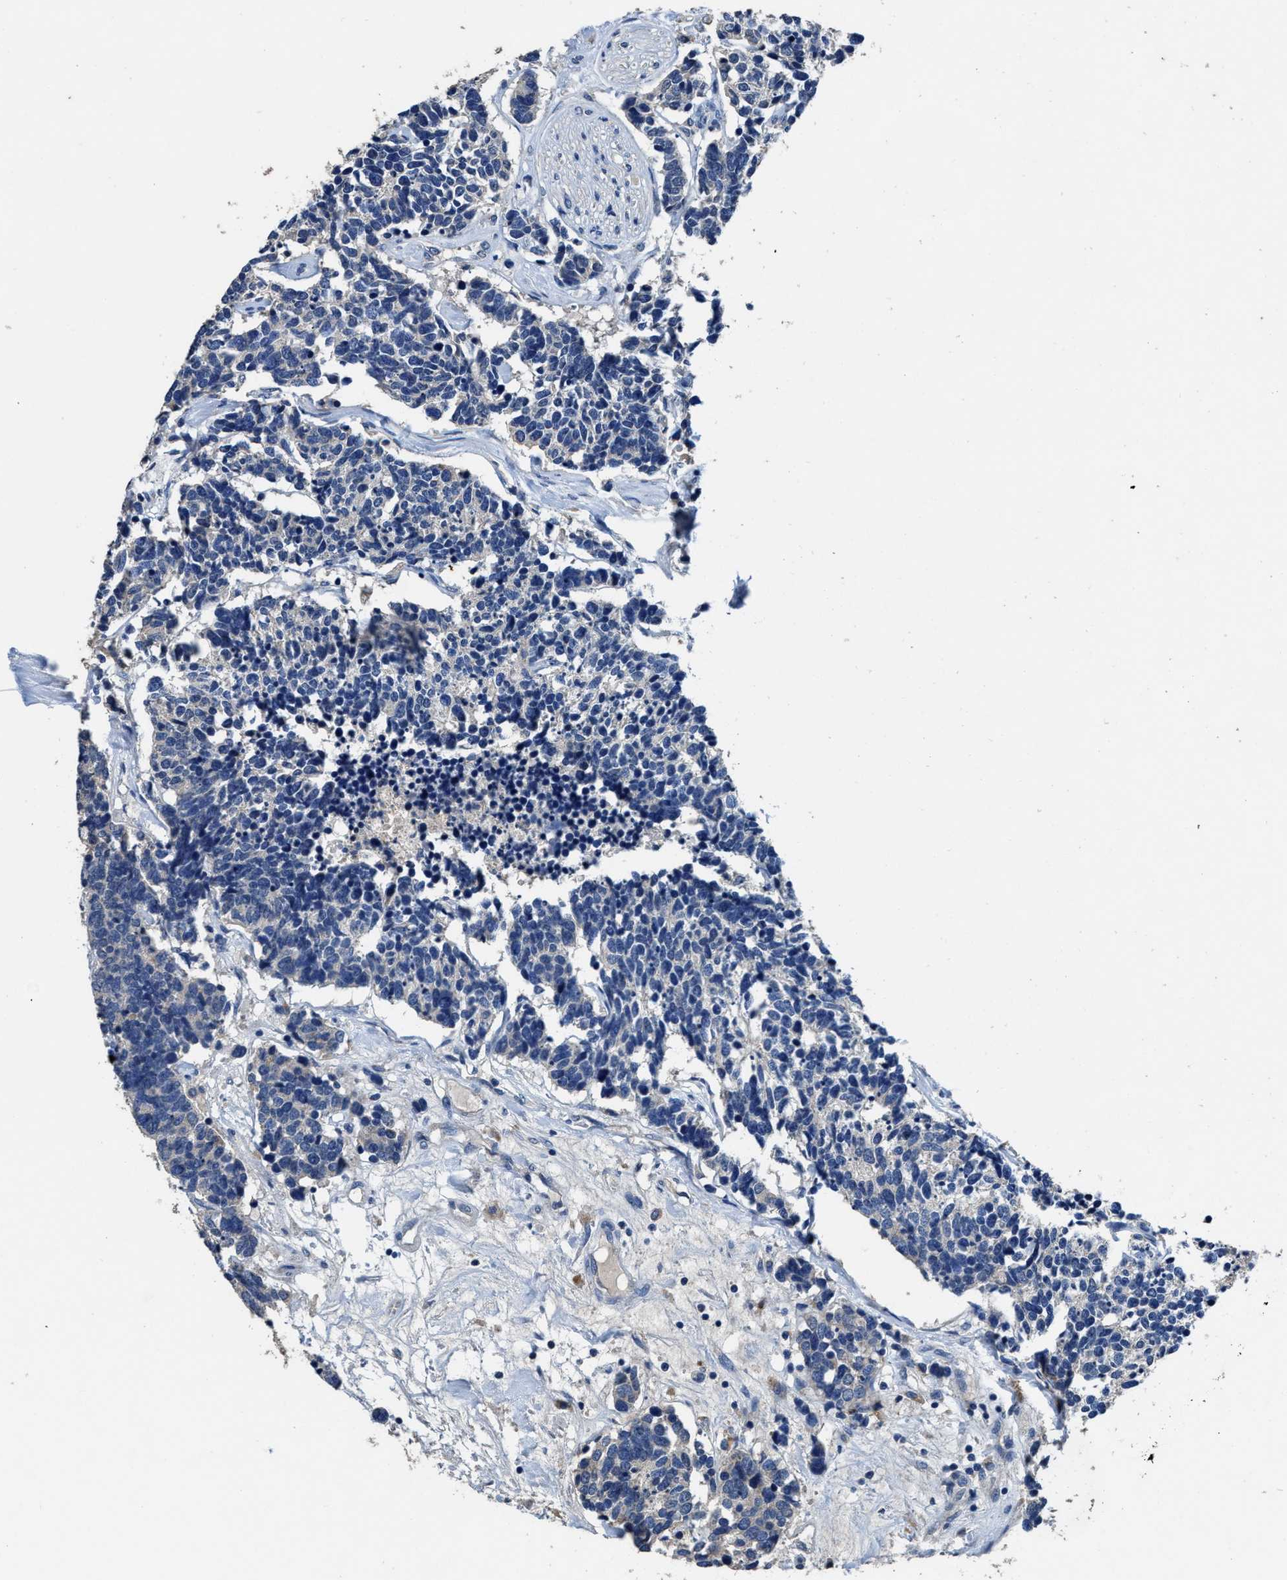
{"staining": {"intensity": "negative", "quantity": "none", "location": "none"}, "tissue": "carcinoid", "cell_type": "Tumor cells", "image_type": "cancer", "snomed": [{"axis": "morphology", "description": "Carcinoma, NOS"}, {"axis": "morphology", "description": "Carcinoid, malignant, NOS"}, {"axis": "topography", "description": "Urinary bladder"}], "caption": "Histopathology image shows no protein positivity in tumor cells of carcinoid tissue.", "gene": "UBR4", "patient": {"sex": "male", "age": 57}}